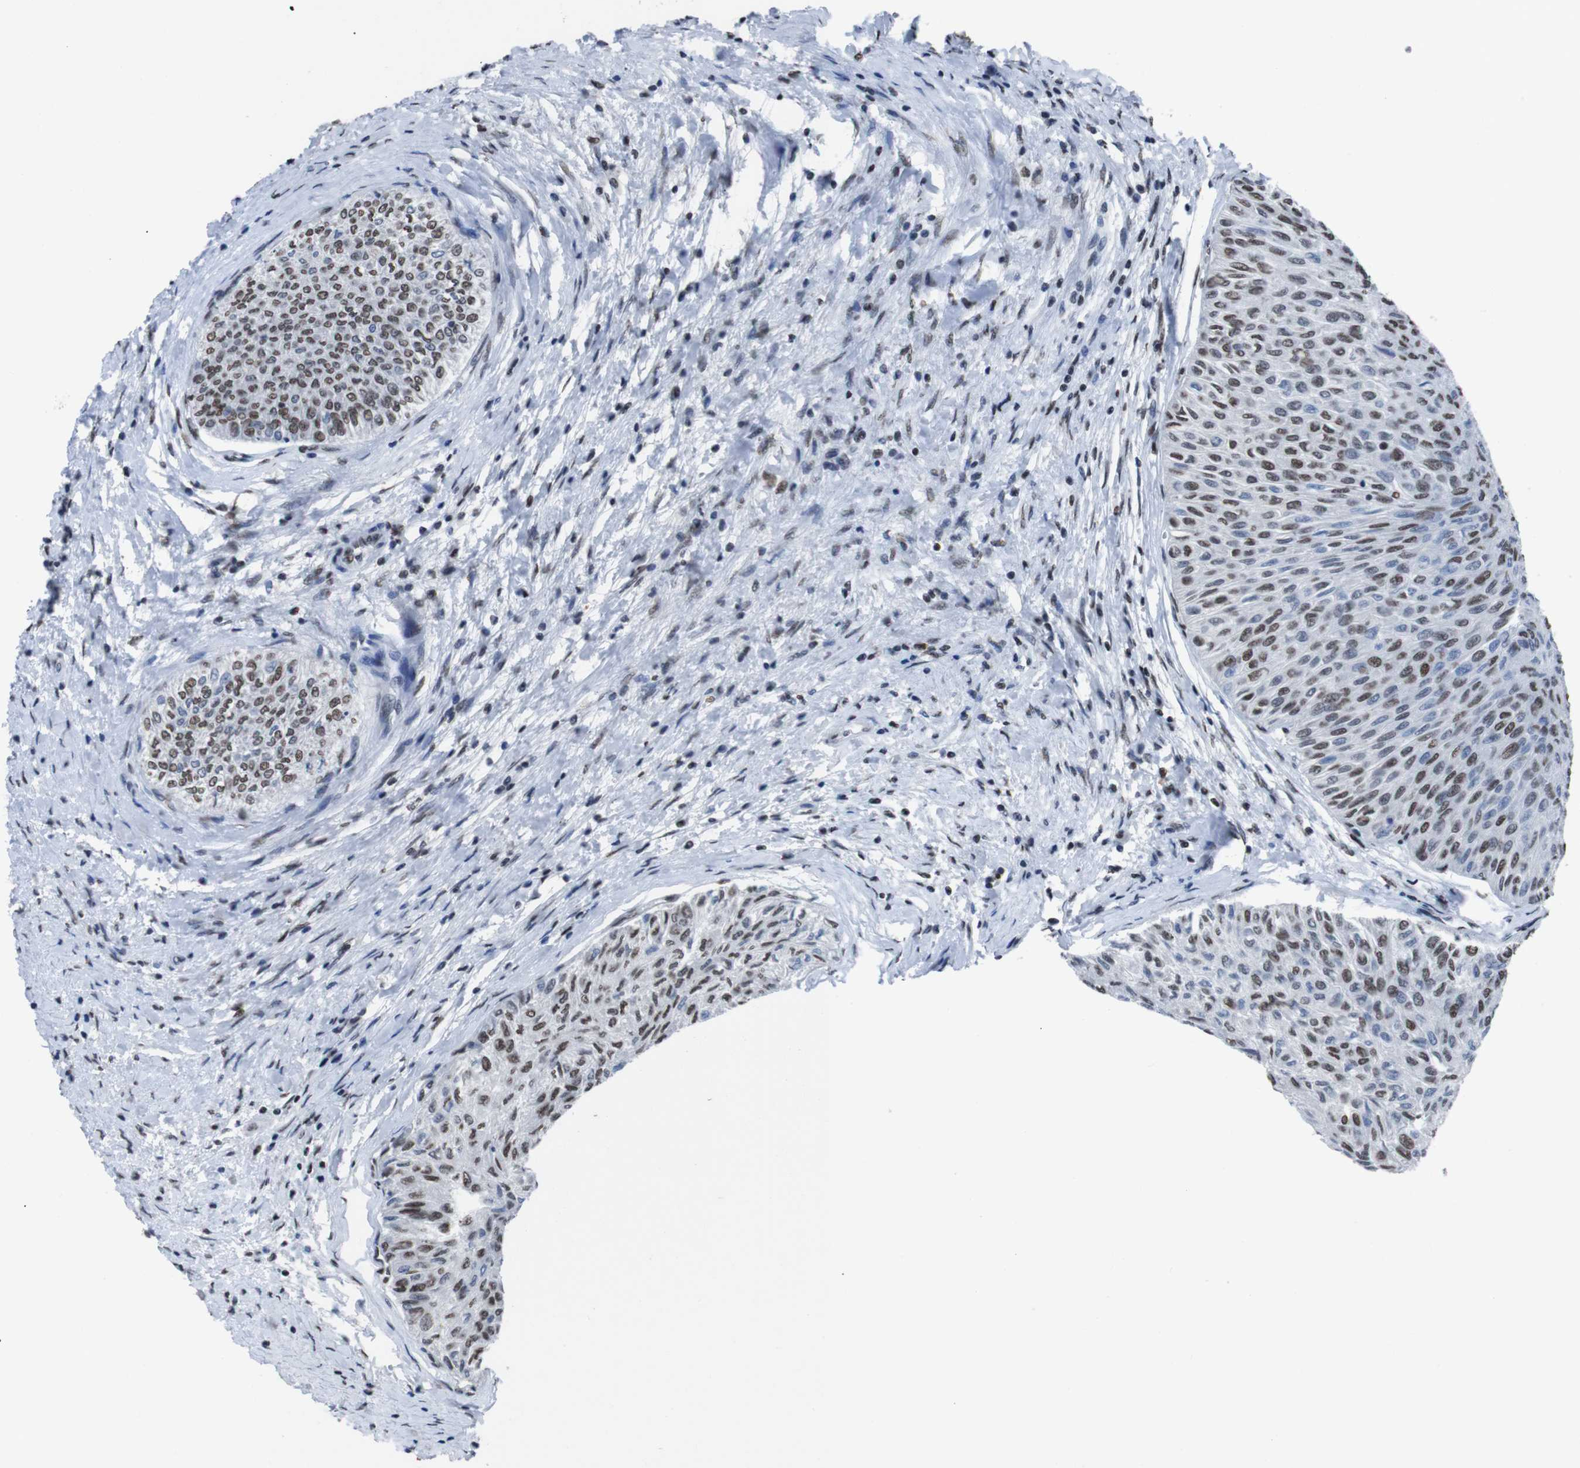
{"staining": {"intensity": "moderate", "quantity": "25%-75%", "location": "nuclear"}, "tissue": "urothelial cancer", "cell_type": "Tumor cells", "image_type": "cancer", "snomed": [{"axis": "morphology", "description": "Urothelial carcinoma, Low grade"}, {"axis": "topography", "description": "Urinary bladder"}], "caption": "The histopathology image exhibits staining of urothelial cancer, revealing moderate nuclear protein positivity (brown color) within tumor cells.", "gene": "PIP4P2", "patient": {"sex": "male", "age": 78}}